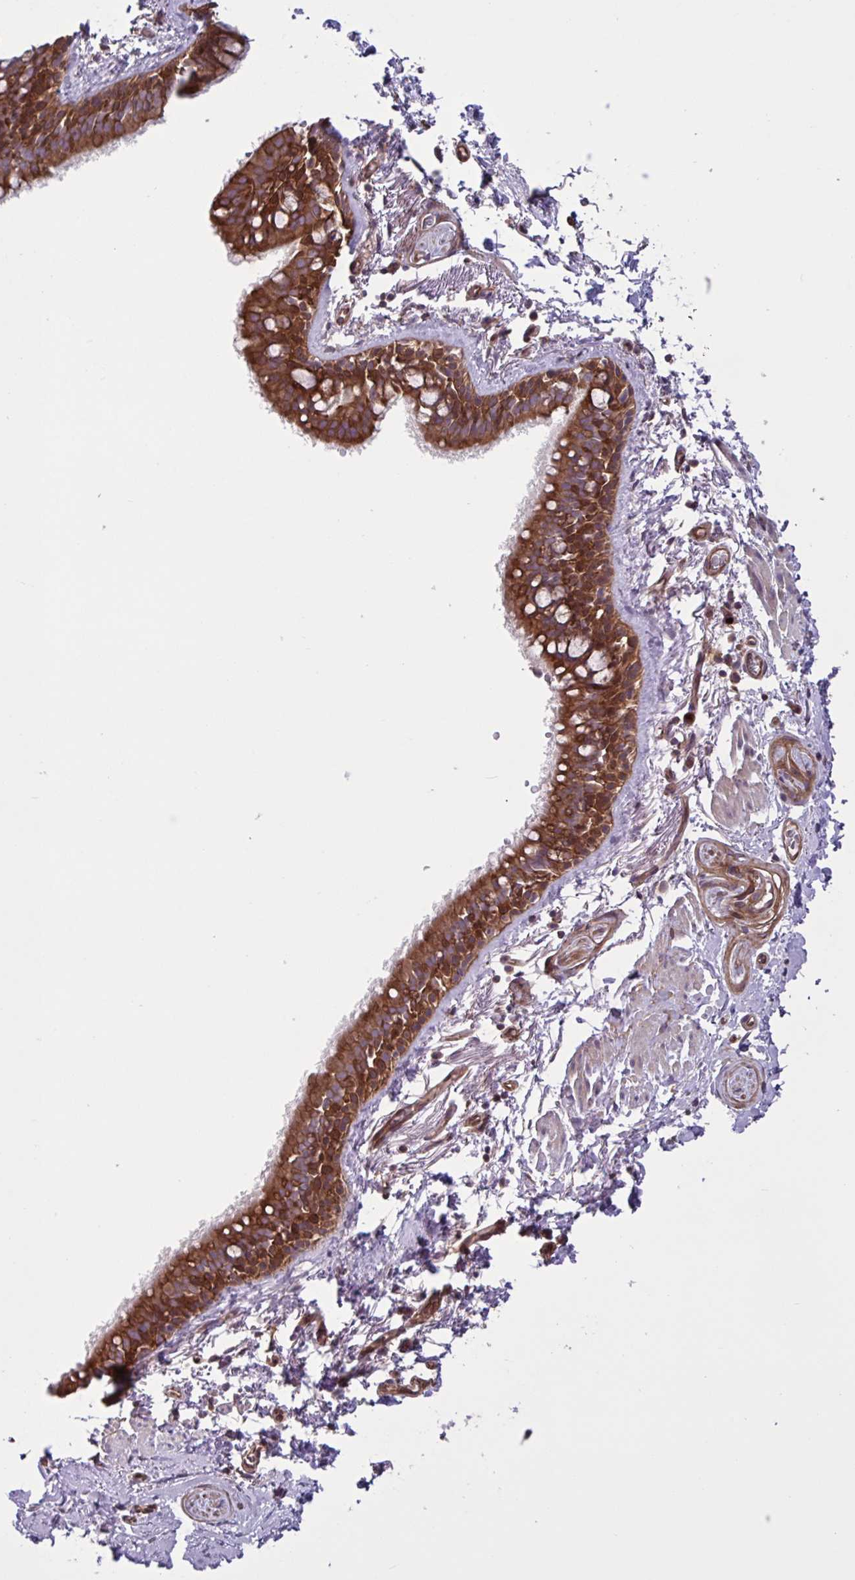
{"staining": {"intensity": "strong", "quantity": ">75%", "location": "cytoplasmic/membranous"}, "tissue": "bronchus", "cell_type": "Respiratory epithelial cells", "image_type": "normal", "snomed": [{"axis": "morphology", "description": "Normal tissue, NOS"}, {"axis": "topography", "description": "Lymph node"}, {"axis": "topography", "description": "Cartilage tissue"}, {"axis": "topography", "description": "Bronchus"}], "caption": "IHC photomicrograph of unremarkable human bronchus stained for a protein (brown), which displays high levels of strong cytoplasmic/membranous positivity in about >75% of respiratory epithelial cells.", "gene": "GLTP", "patient": {"sex": "female", "age": 70}}